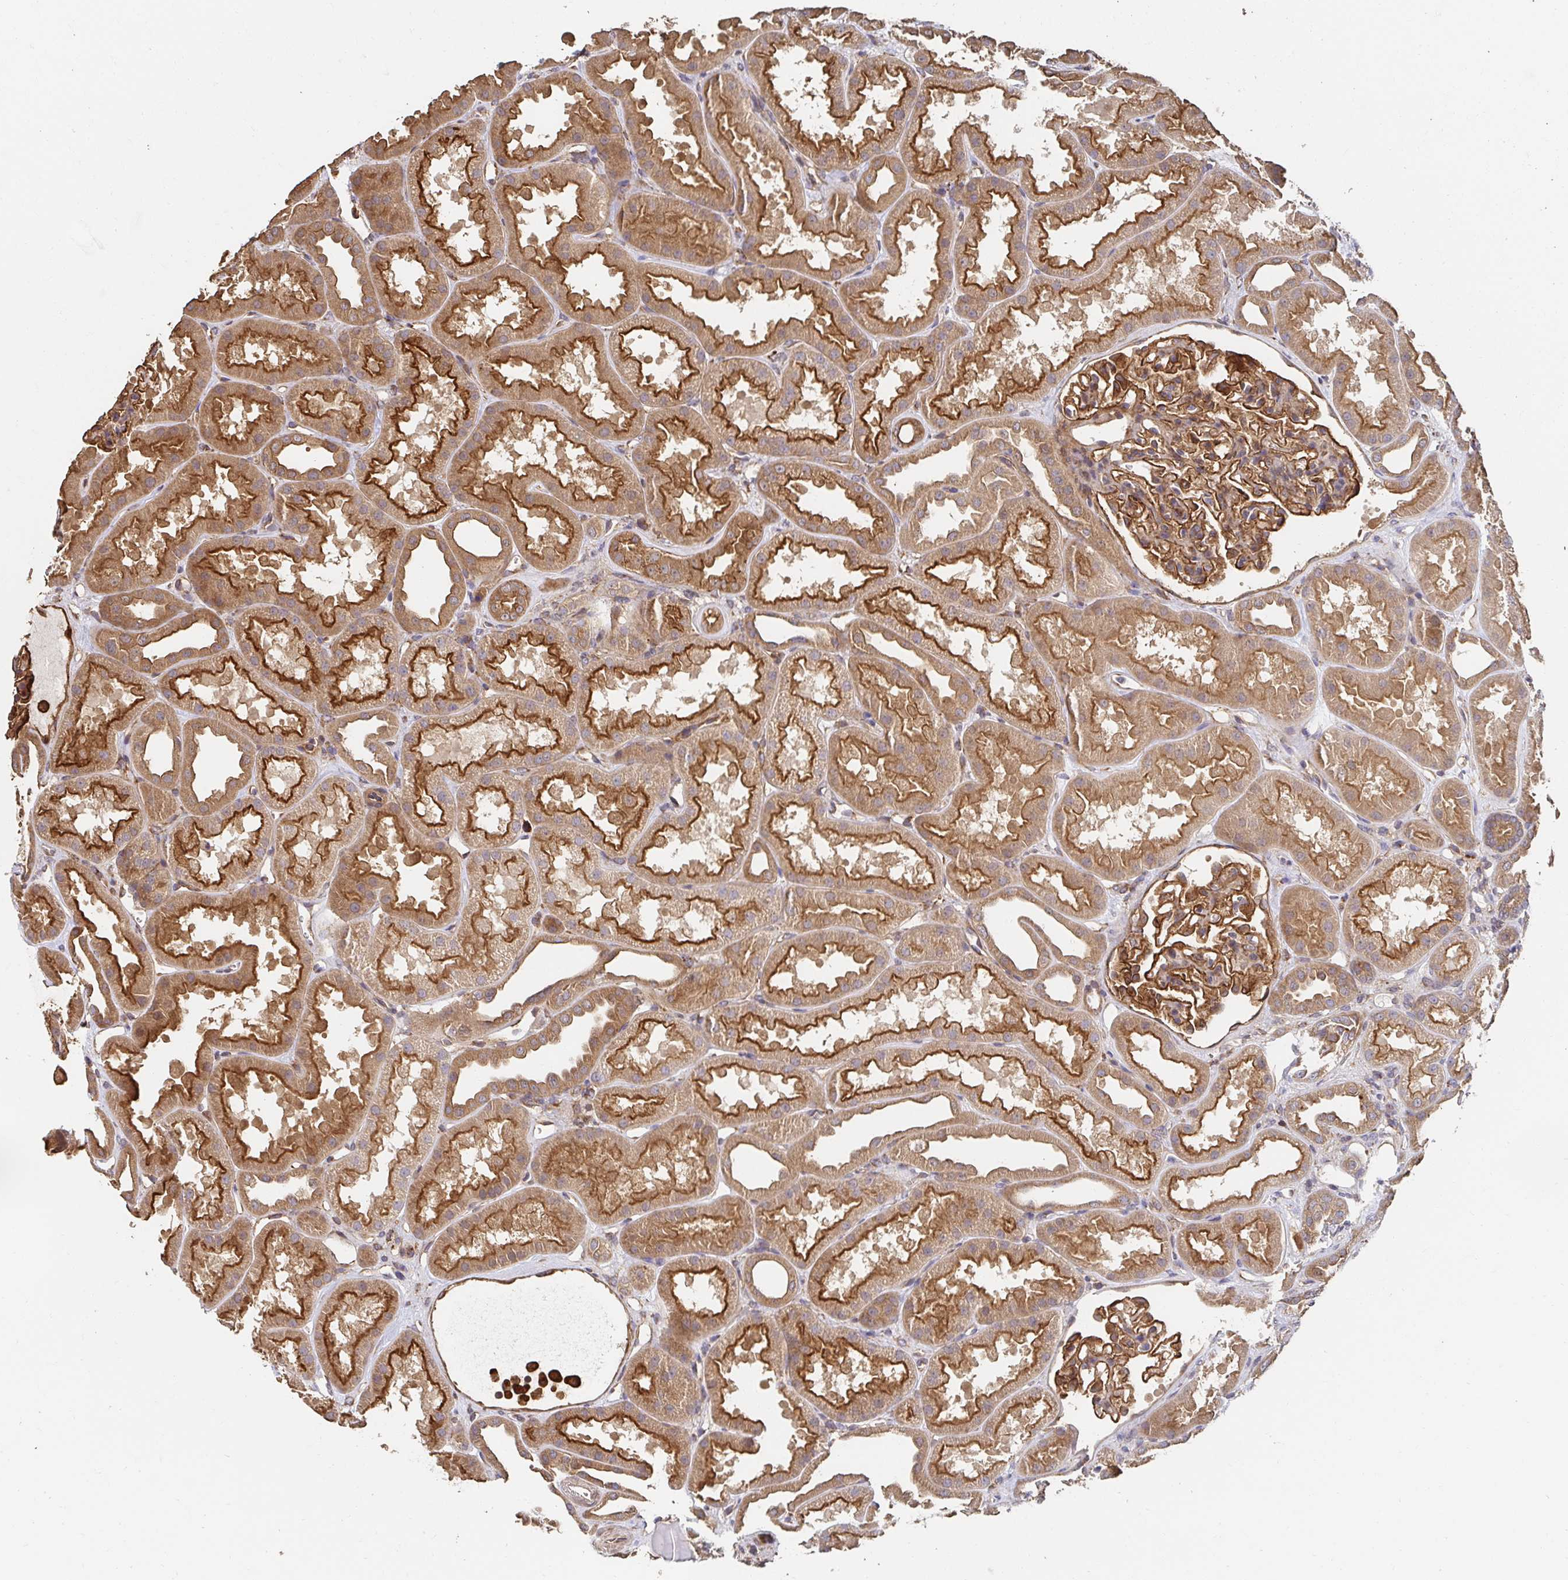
{"staining": {"intensity": "moderate", "quantity": ">75%", "location": "cytoplasmic/membranous"}, "tissue": "kidney", "cell_type": "Cells in glomeruli", "image_type": "normal", "snomed": [{"axis": "morphology", "description": "Normal tissue, NOS"}, {"axis": "topography", "description": "Kidney"}], "caption": "A high-resolution micrograph shows immunohistochemistry staining of normal kidney, which reveals moderate cytoplasmic/membranous positivity in approximately >75% of cells in glomeruli.", "gene": "APBB1", "patient": {"sex": "male", "age": 61}}